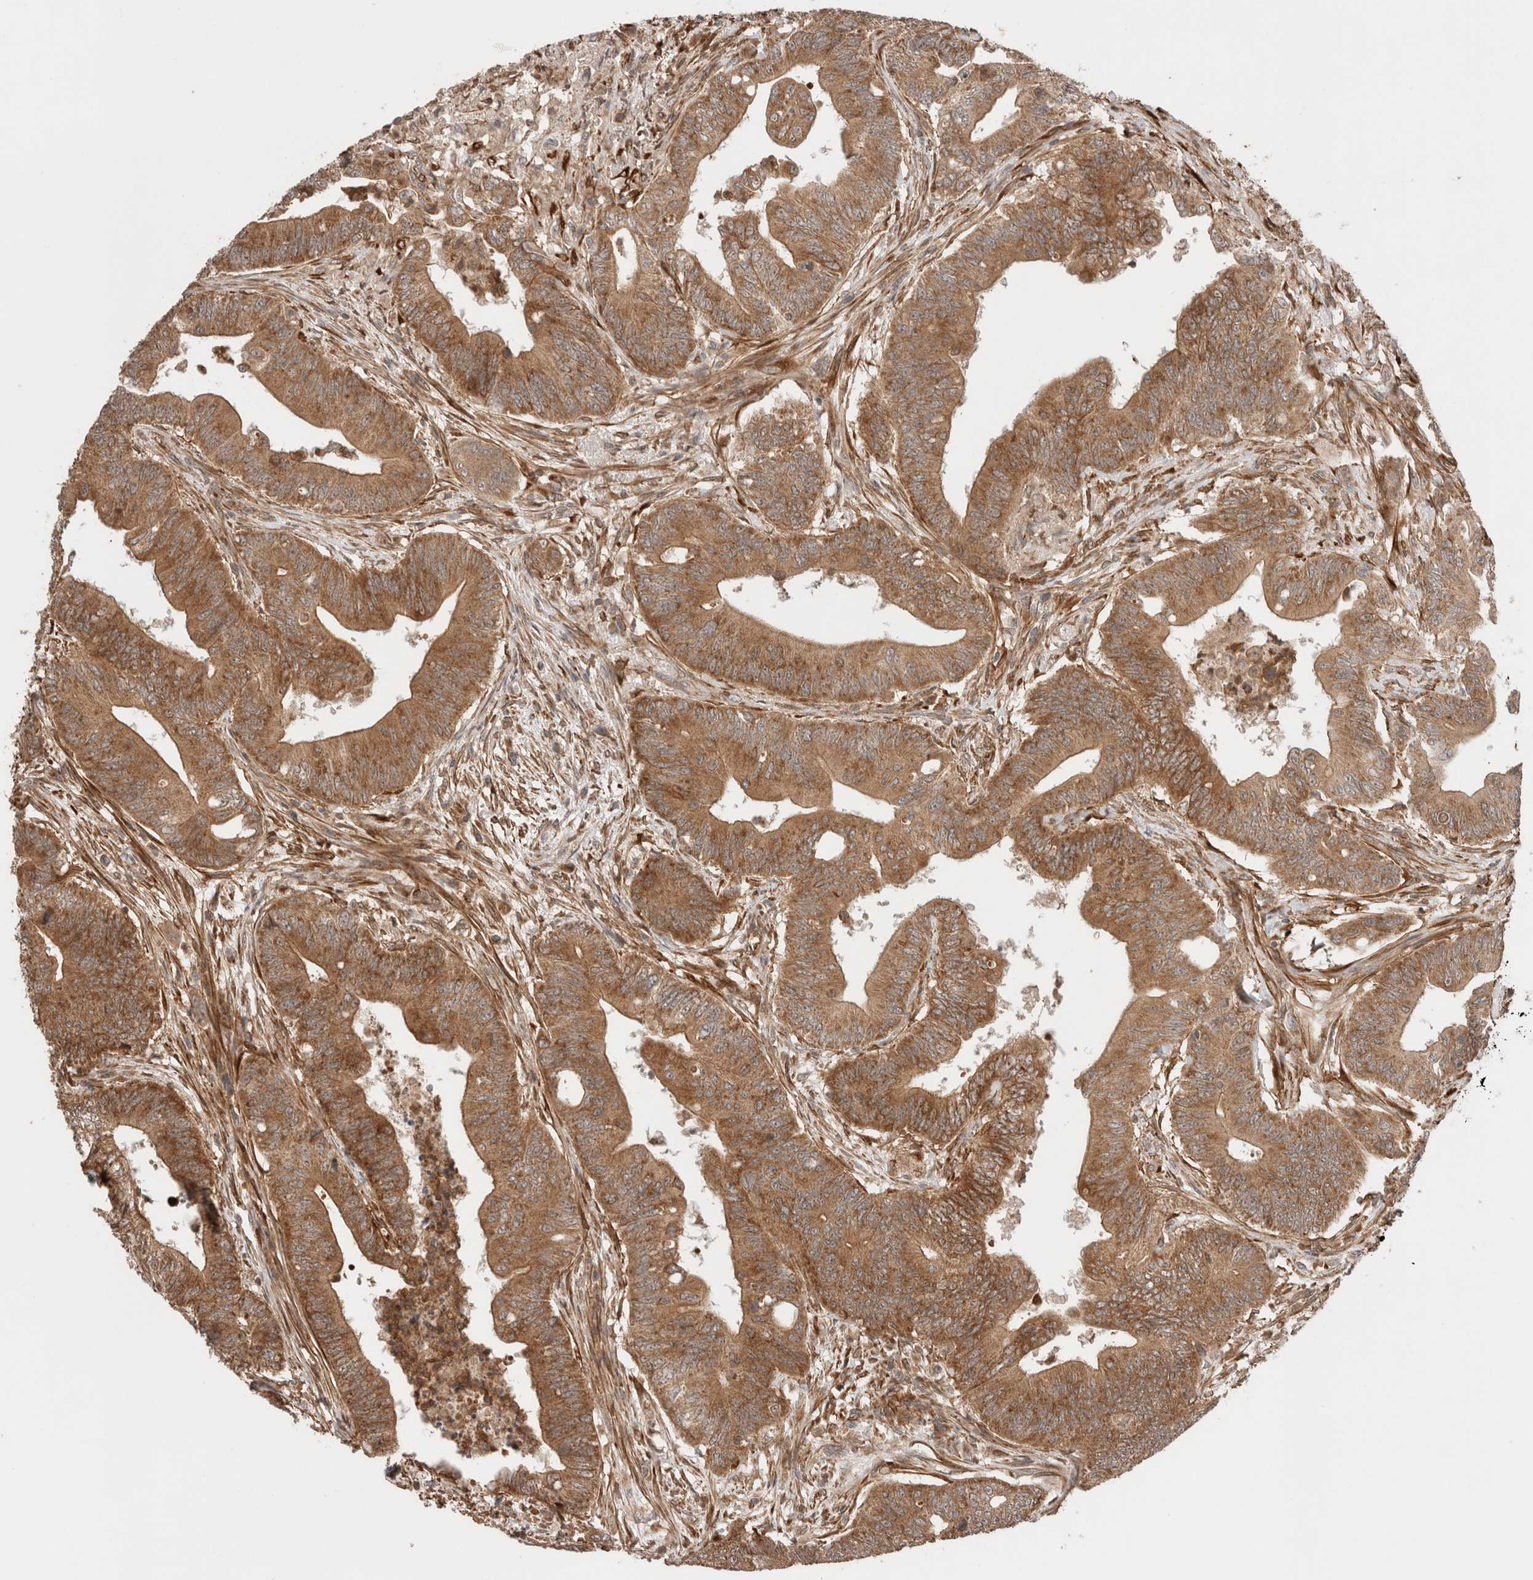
{"staining": {"intensity": "moderate", "quantity": ">75%", "location": "cytoplasmic/membranous"}, "tissue": "colorectal cancer", "cell_type": "Tumor cells", "image_type": "cancer", "snomed": [{"axis": "morphology", "description": "Adenoma, NOS"}, {"axis": "morphology", "description": "Adenocarcinoma, NOS"}, {"axis": "topography", "description": "Colon"}], "caption": "IHC histopathology image of human adenoma (colorectal) stained for a protein (brown), which reveals medium levels of moderate cytoplasmic/membranous staining in about >75% of tumor cells.", "gene": "ZNF649", "patient": {"sex": "male", "age": 79}}